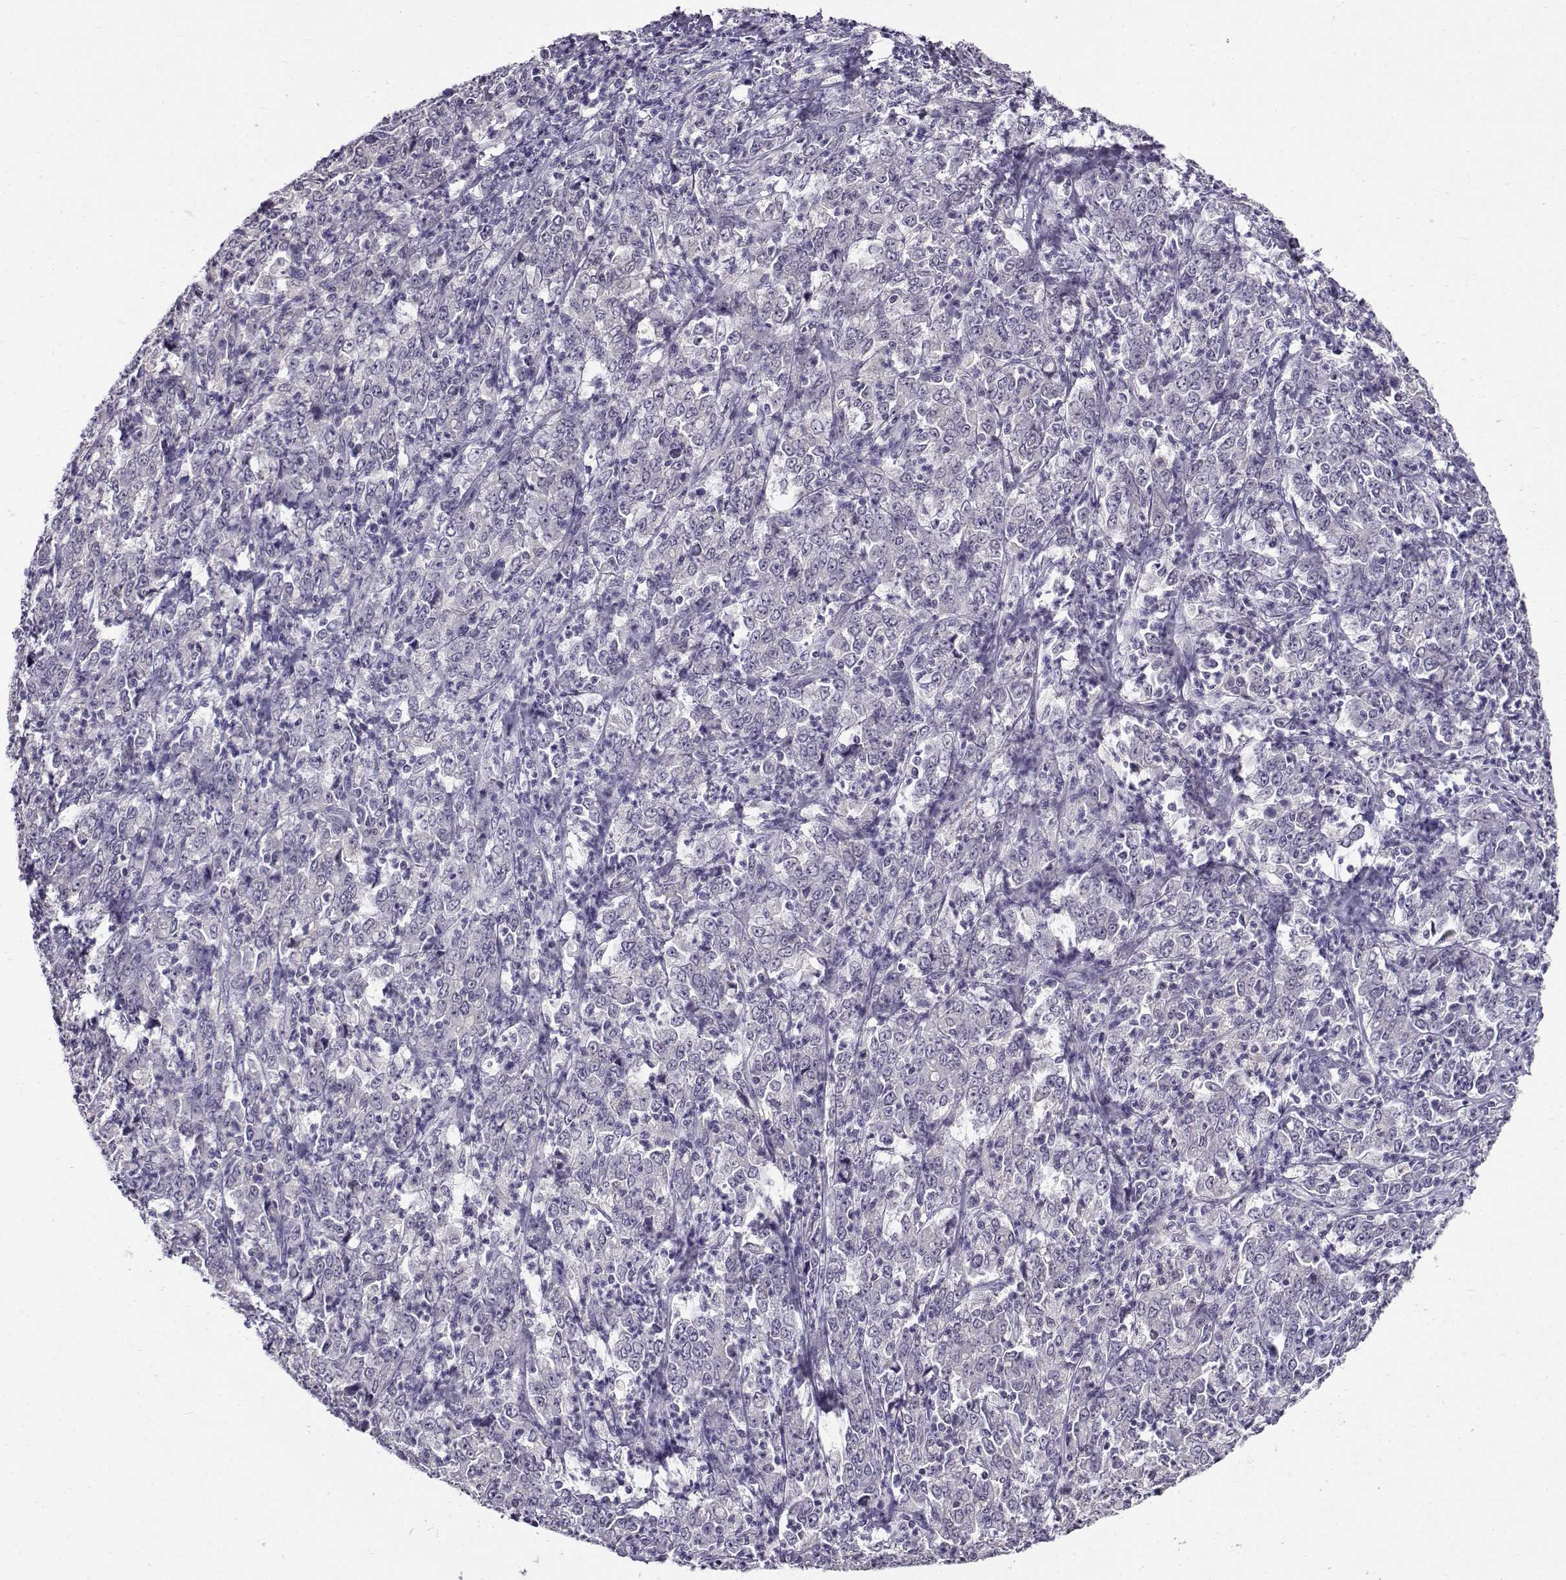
{"staining": {"intensity": "negative", "quantity": "none", "location": "none"}, "tissue": "stomach cancer", "cell_type": "Tumor cells", "image_type": "cancer", "snomed": [{"axis": "morphology", "description": "Adenocarcinoma, NOS"}, {"axis": "topography", "description": "Stomach, lower"}], "caption": "The histopathology image demonstrates no significant staining in tumor cells of stomach adenocarcinoma. (Brightfield microscopy of DAB immunohistochemistry at high magnification).", "gene": "FEZF1", "patient": {"sex": "female", "age": 71}}